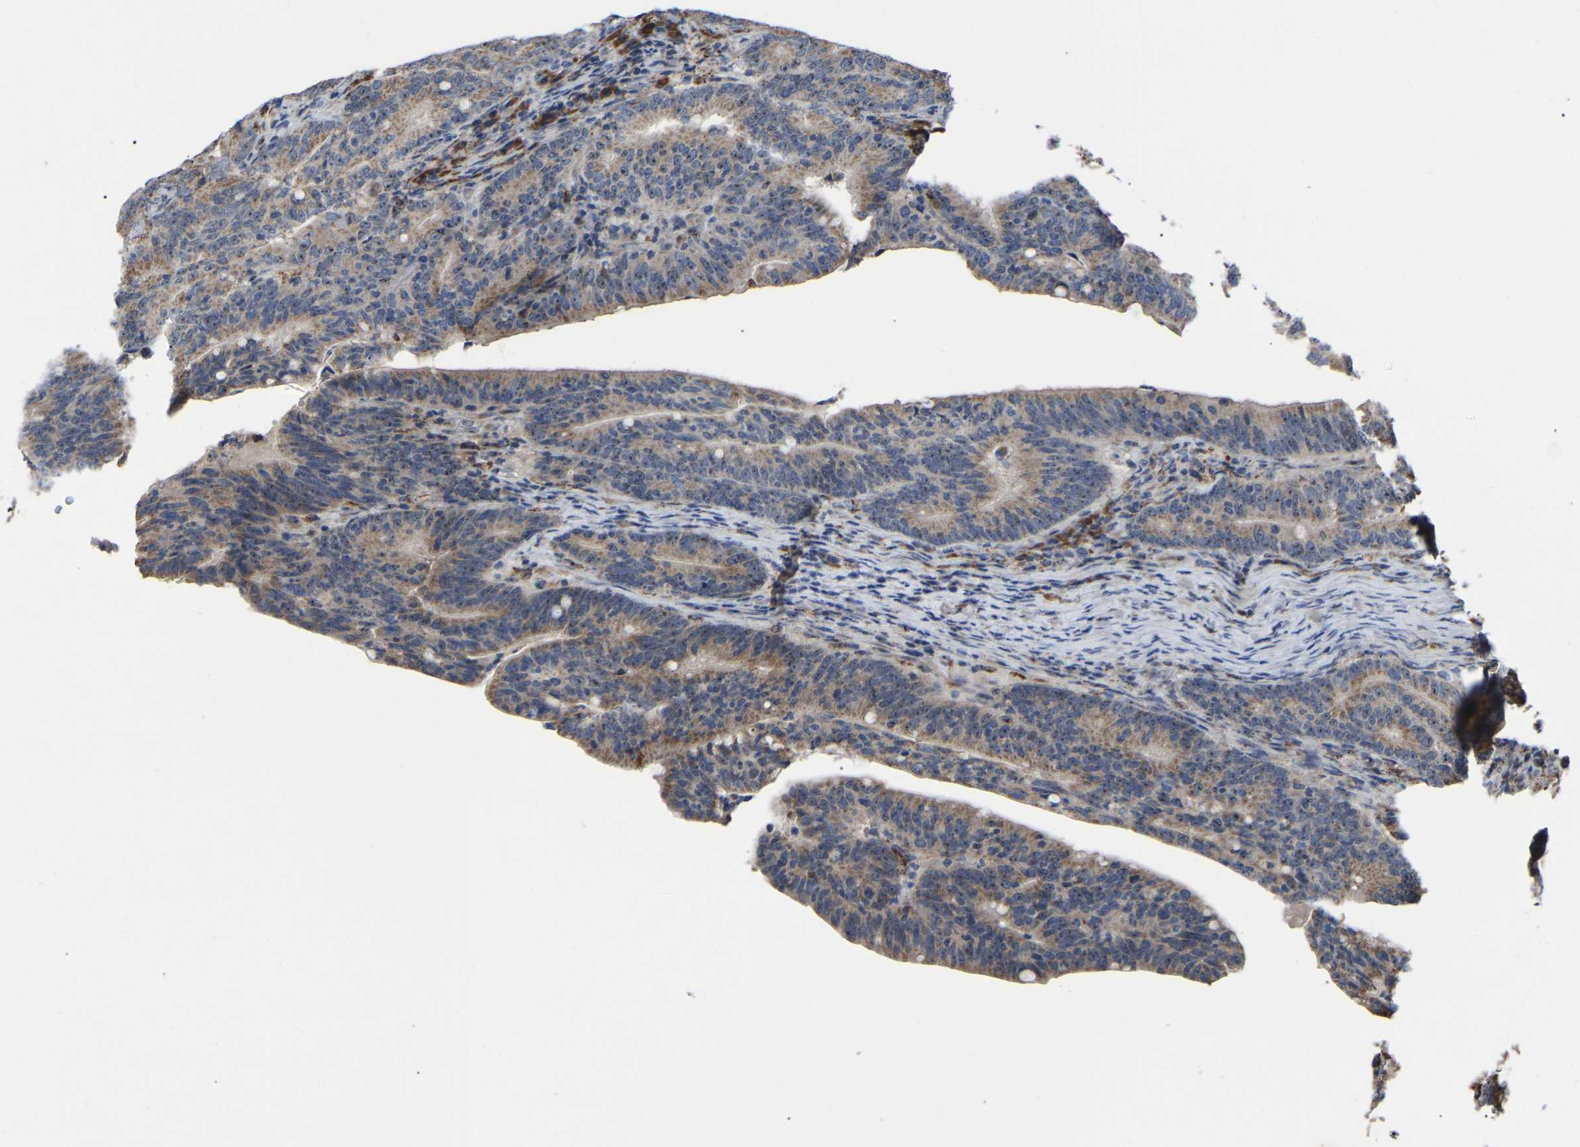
{"staining": {"intensity": "moderate", "quantity": ">75%", "location": "cytoplasmic/membranous,nuclear"}, "tissue": "colorectal cancer", "cell_type": "Tumor cells", "image_type": "cancer", "snomed": [{"axis": "morphology", "description": "Adenocarcinoma, NOS"}, {"axis": "topography", "description": "Colon"}], "caption": "Immunohistochemical staining of human colorectal cancer demonstrates medium levels of moderate cytoplasmic/membranous and nuclear staining in about >75% of tumor cells.", "gene": "NOP53", "patient": {"sex": "female", "age": 66}}